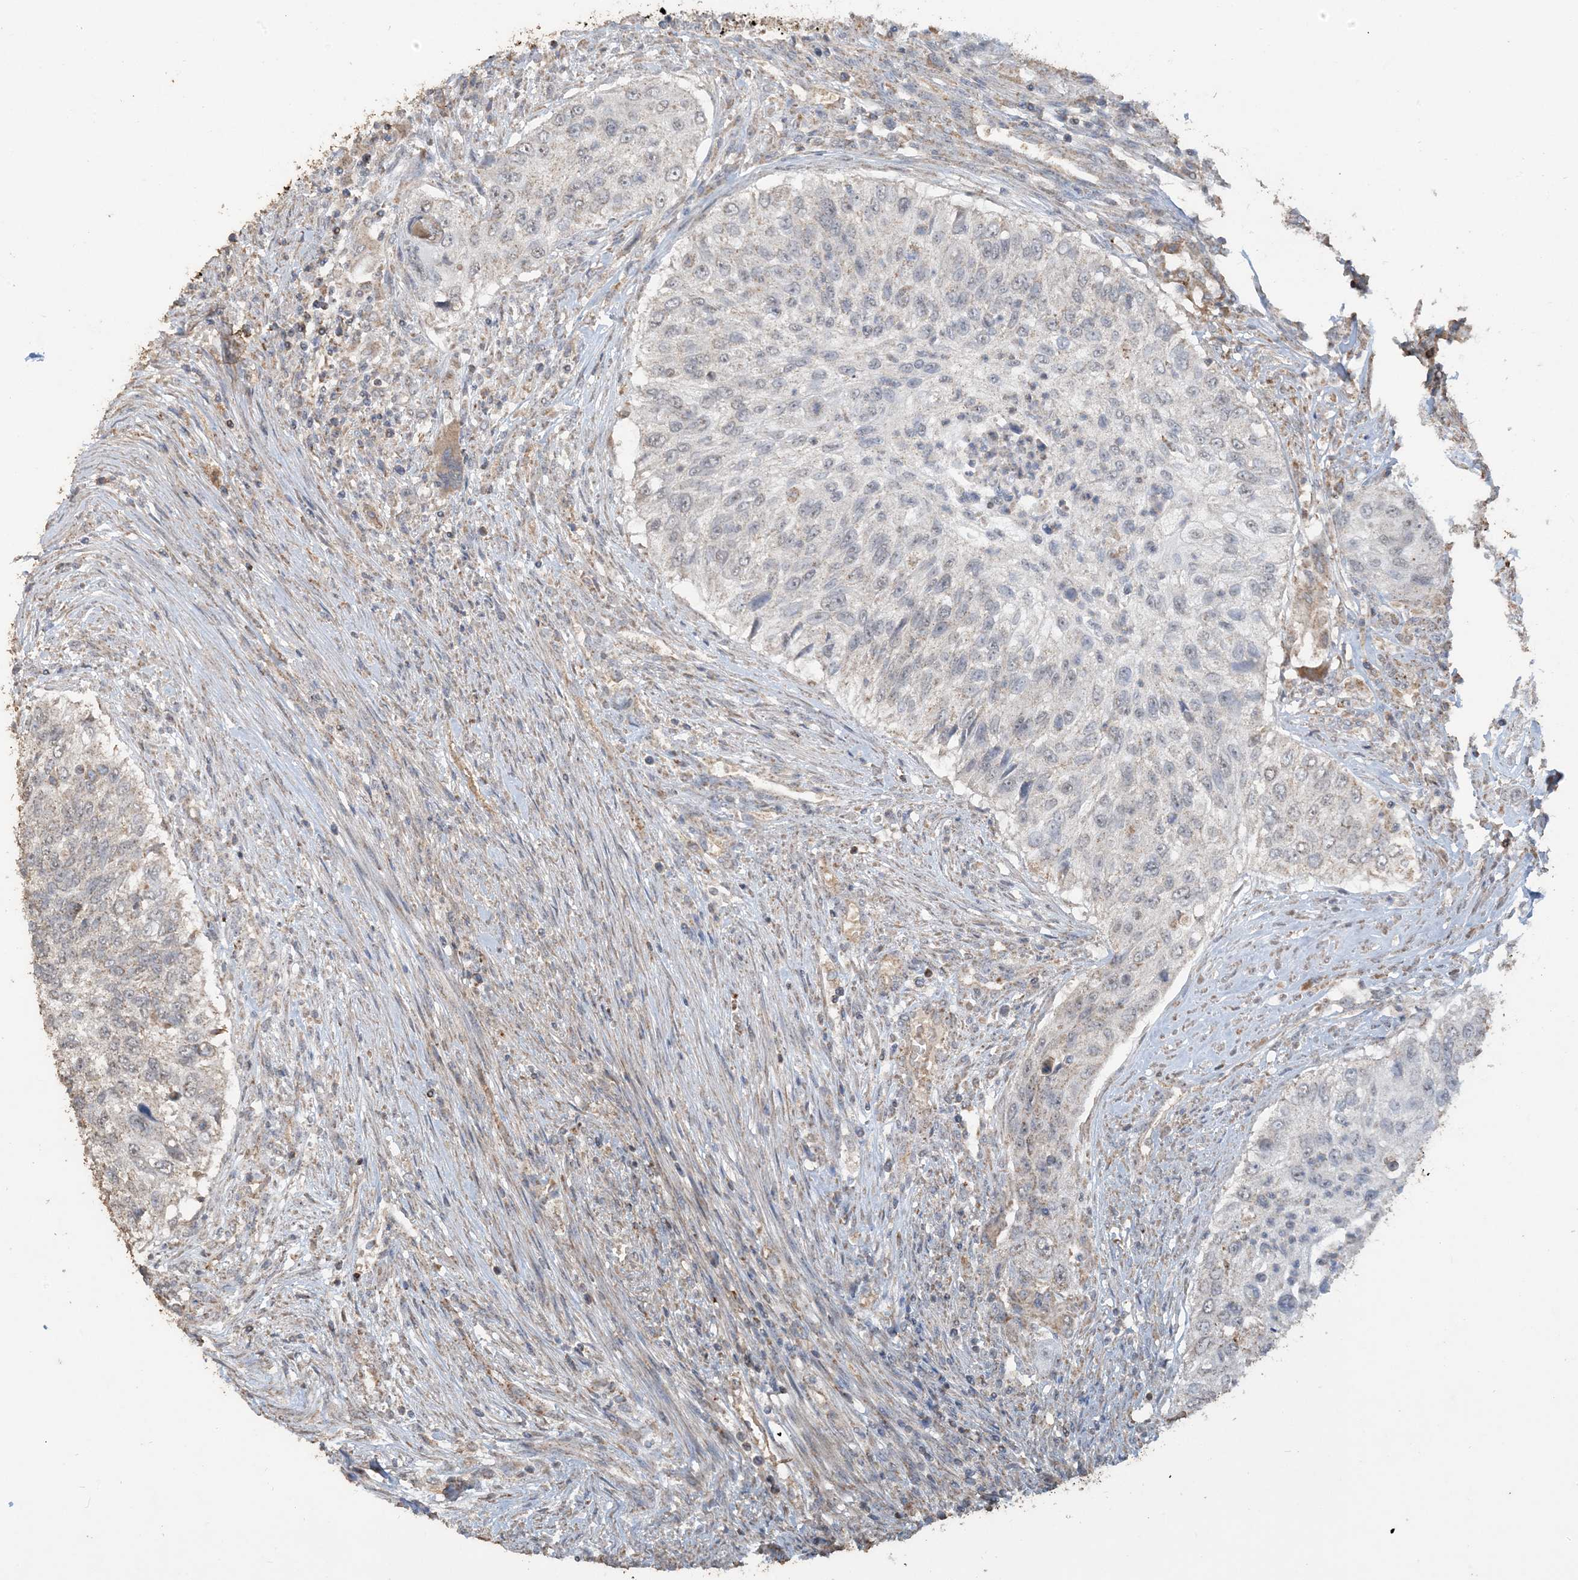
{"staining": {"intensity": "weak", "quantity": "25%-75%", "location": "cytoplasmic/membranous"}, "tissue": "urothelial cancer", "cell_type": "Tumor cells", "image_type": "cancer", "snomed": [{"axis": "morphology", "description": "Urothelial carcinoma, High grade"}, {"axis": "topography", "description": "Urinary bladder"}], "caption": "Immunohistochemical staining of high-grade urothelial carcinoma shows low levels of weak cytoplasmic/membranous staining in approximately 25%-75% of tumor cells.", "gene": "SFMBT2", "patient": {"sex": "female", "age": 60}}